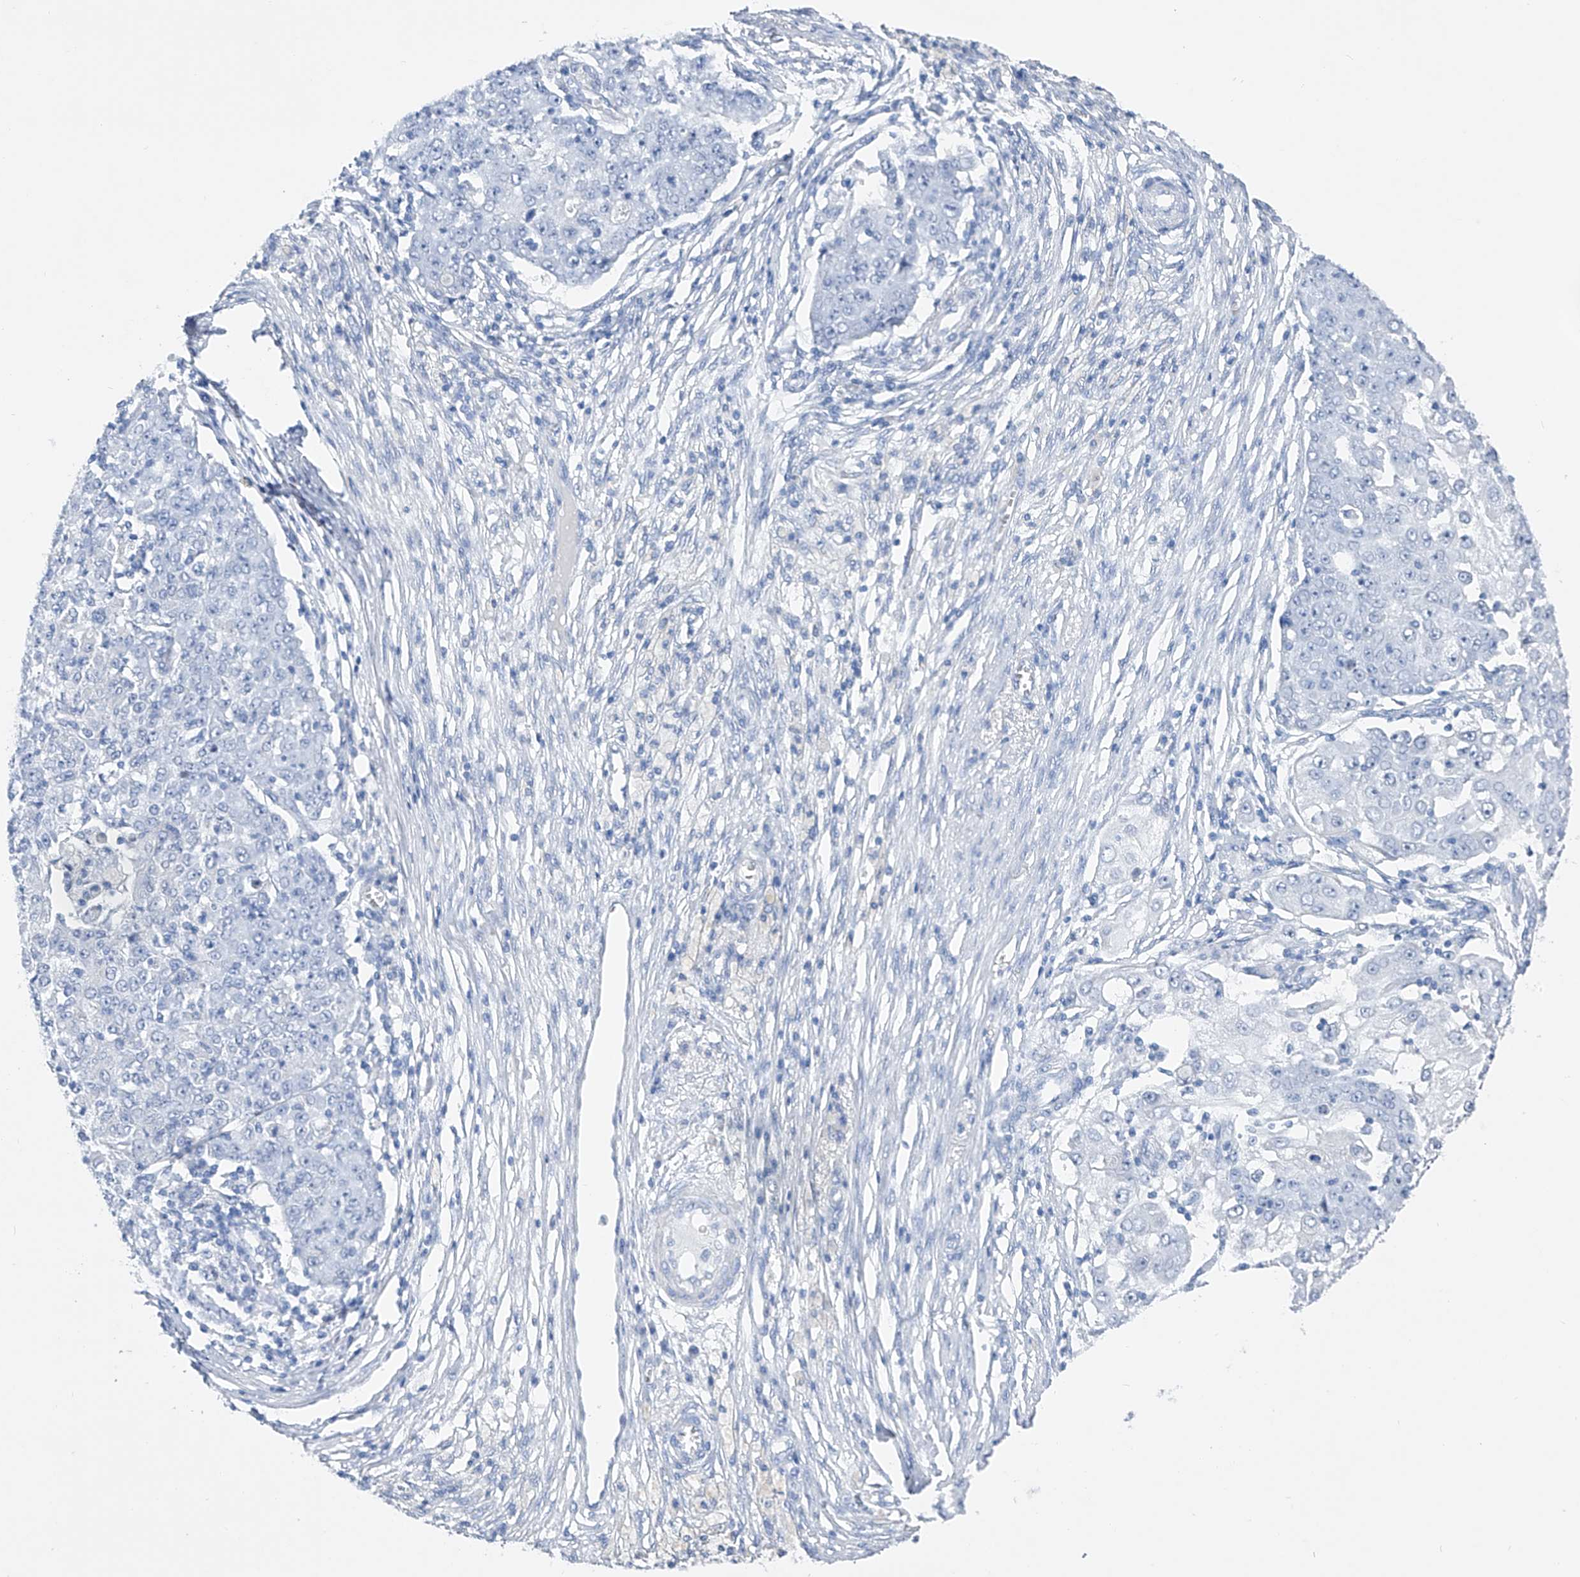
{"staining": {"intensity": "negative", "quantity": "none", "location": "none"}, "tissue": "ovarian cancer", "cell_type": "Tumor cells", "image_type": "cancer", "snomed": [{"axis": "morphology", "description": "Carcinoma, endometroid"}, {"axis": "topography", "description": "Ovary"}], "caption": "Immunohistochemical staining of ovarian endometroid carcinoma exhibits no significant staining in tumor cells.", "gene": "ADRA1A", "patient": {"sex": "female", "age": 42}}